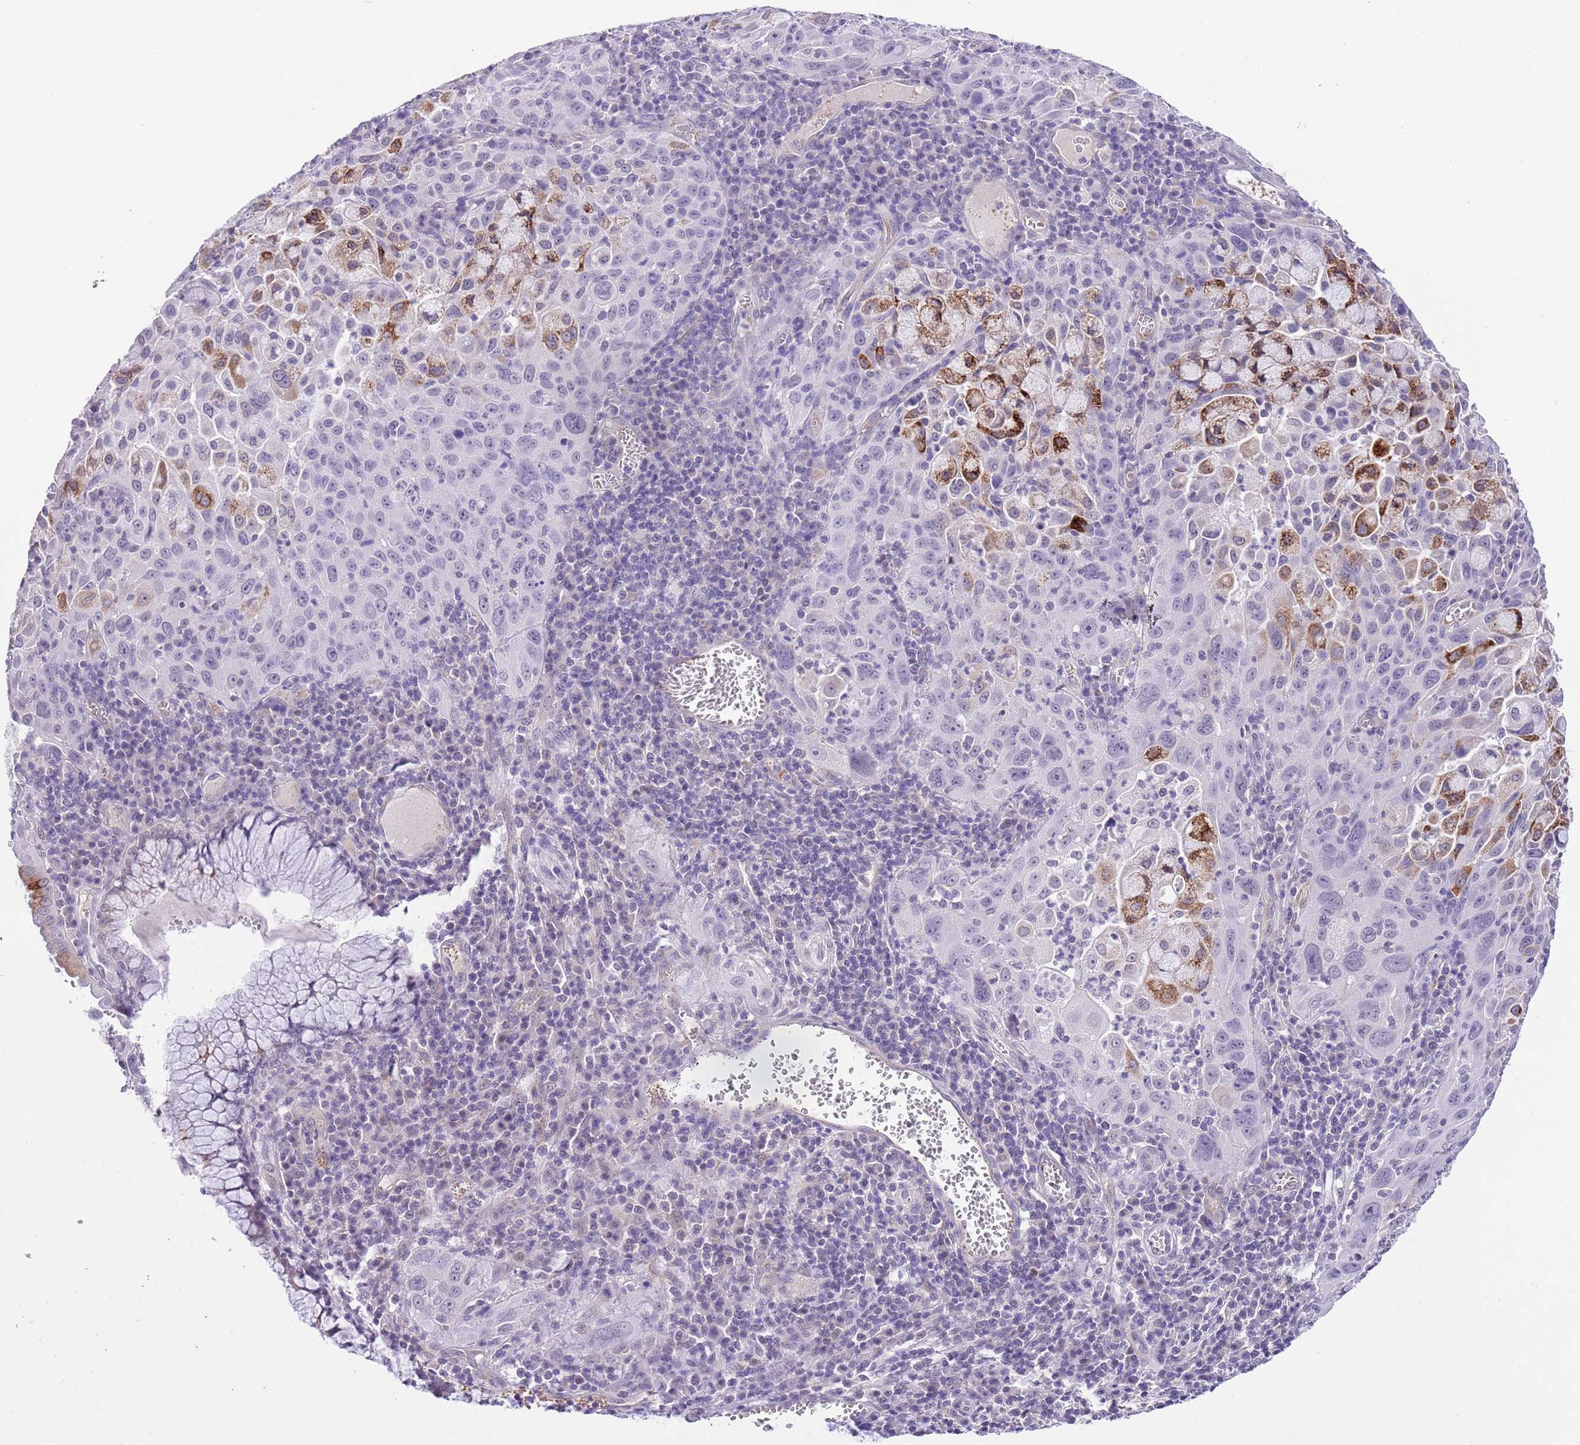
{"staining": {"intensity": "moderate", "quantity": "<25%", "location": "cytoplasmic/membranous"}, "tissue": "cervical cancer", "cell_type": "Tumor cells", "image_type": "cancer", "snomed": [{"axis": "morphology", "description": "Squamous cell carcinoma, NOS"}, {"axis": "topography", "description": "Cervix"}], "caption": "Tumor cells show low levels of moderate cytoplasmic/membranous expression in approximately <25% of cells in human squamous cell carcinoma (cervical). (Brightfield microscopy of DAB IHC at high magnification).", "gene": "MIDN", "patient": {"sex": "female", "age": 42}}